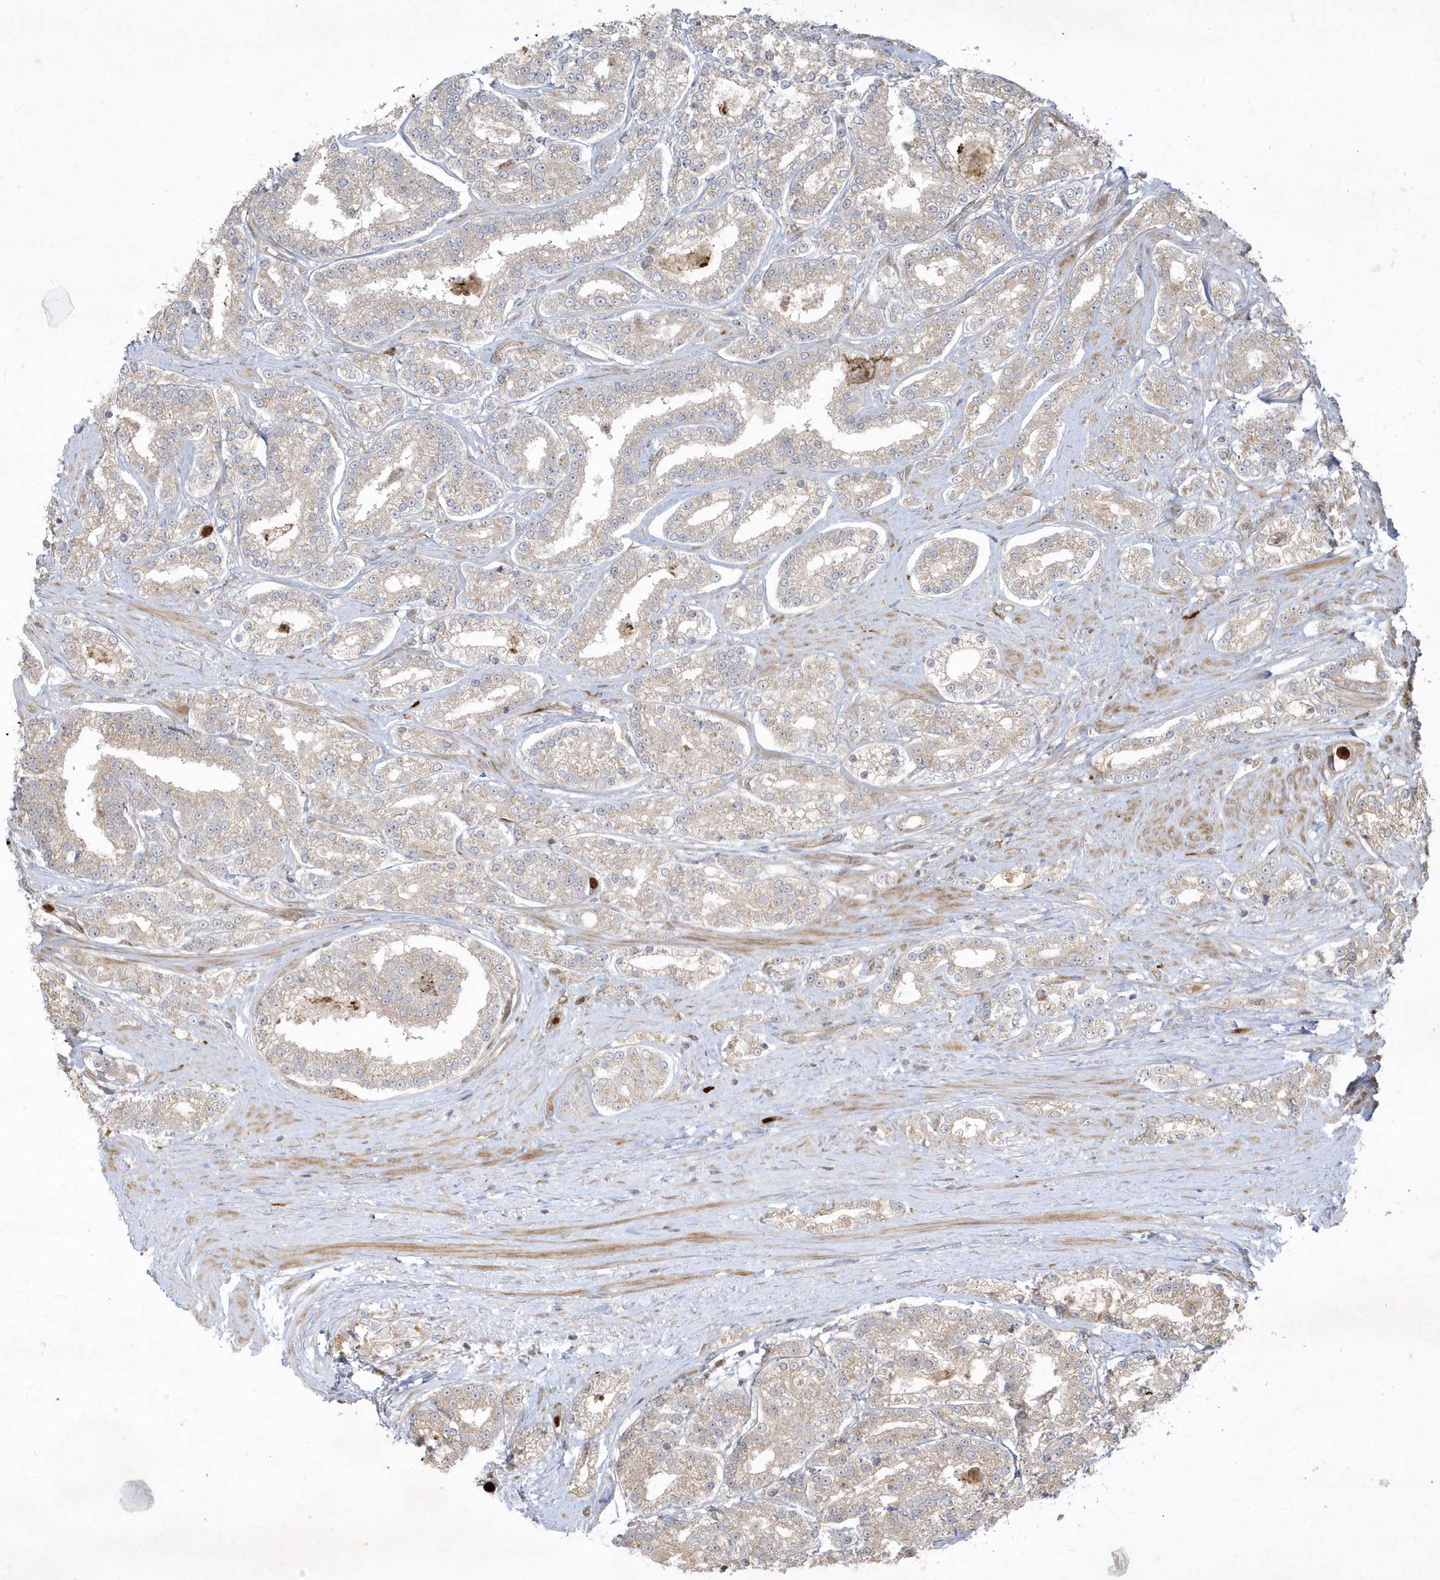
{"staining": {"intensity": "weak", "quantity": "25%-75%", "location": "cytoplasmic/membranous"}, "tissue": "prostate cancer", "cell_type": "Tumor cells", "image_type": "cancer", "snomed": [{"axis": "morphology", "description": "Normal tissue, NOS"}, {"axis": "morphology", "description": "Adenocarcinoma, High grade"}, {"axis": "topography", "description": "Prostate"}], "caption": "This micrograph demonstrates prostate adenocarcinoma (high-grade) stained with immunohistochemistry to label a protein in brown. The cytoplasmic/membranous of tumor cells show weak positivity for the protein. Nuclei are counter-stained blue.", "gene": "IFT57", "patient": {"sex": "male", "age": 83}}